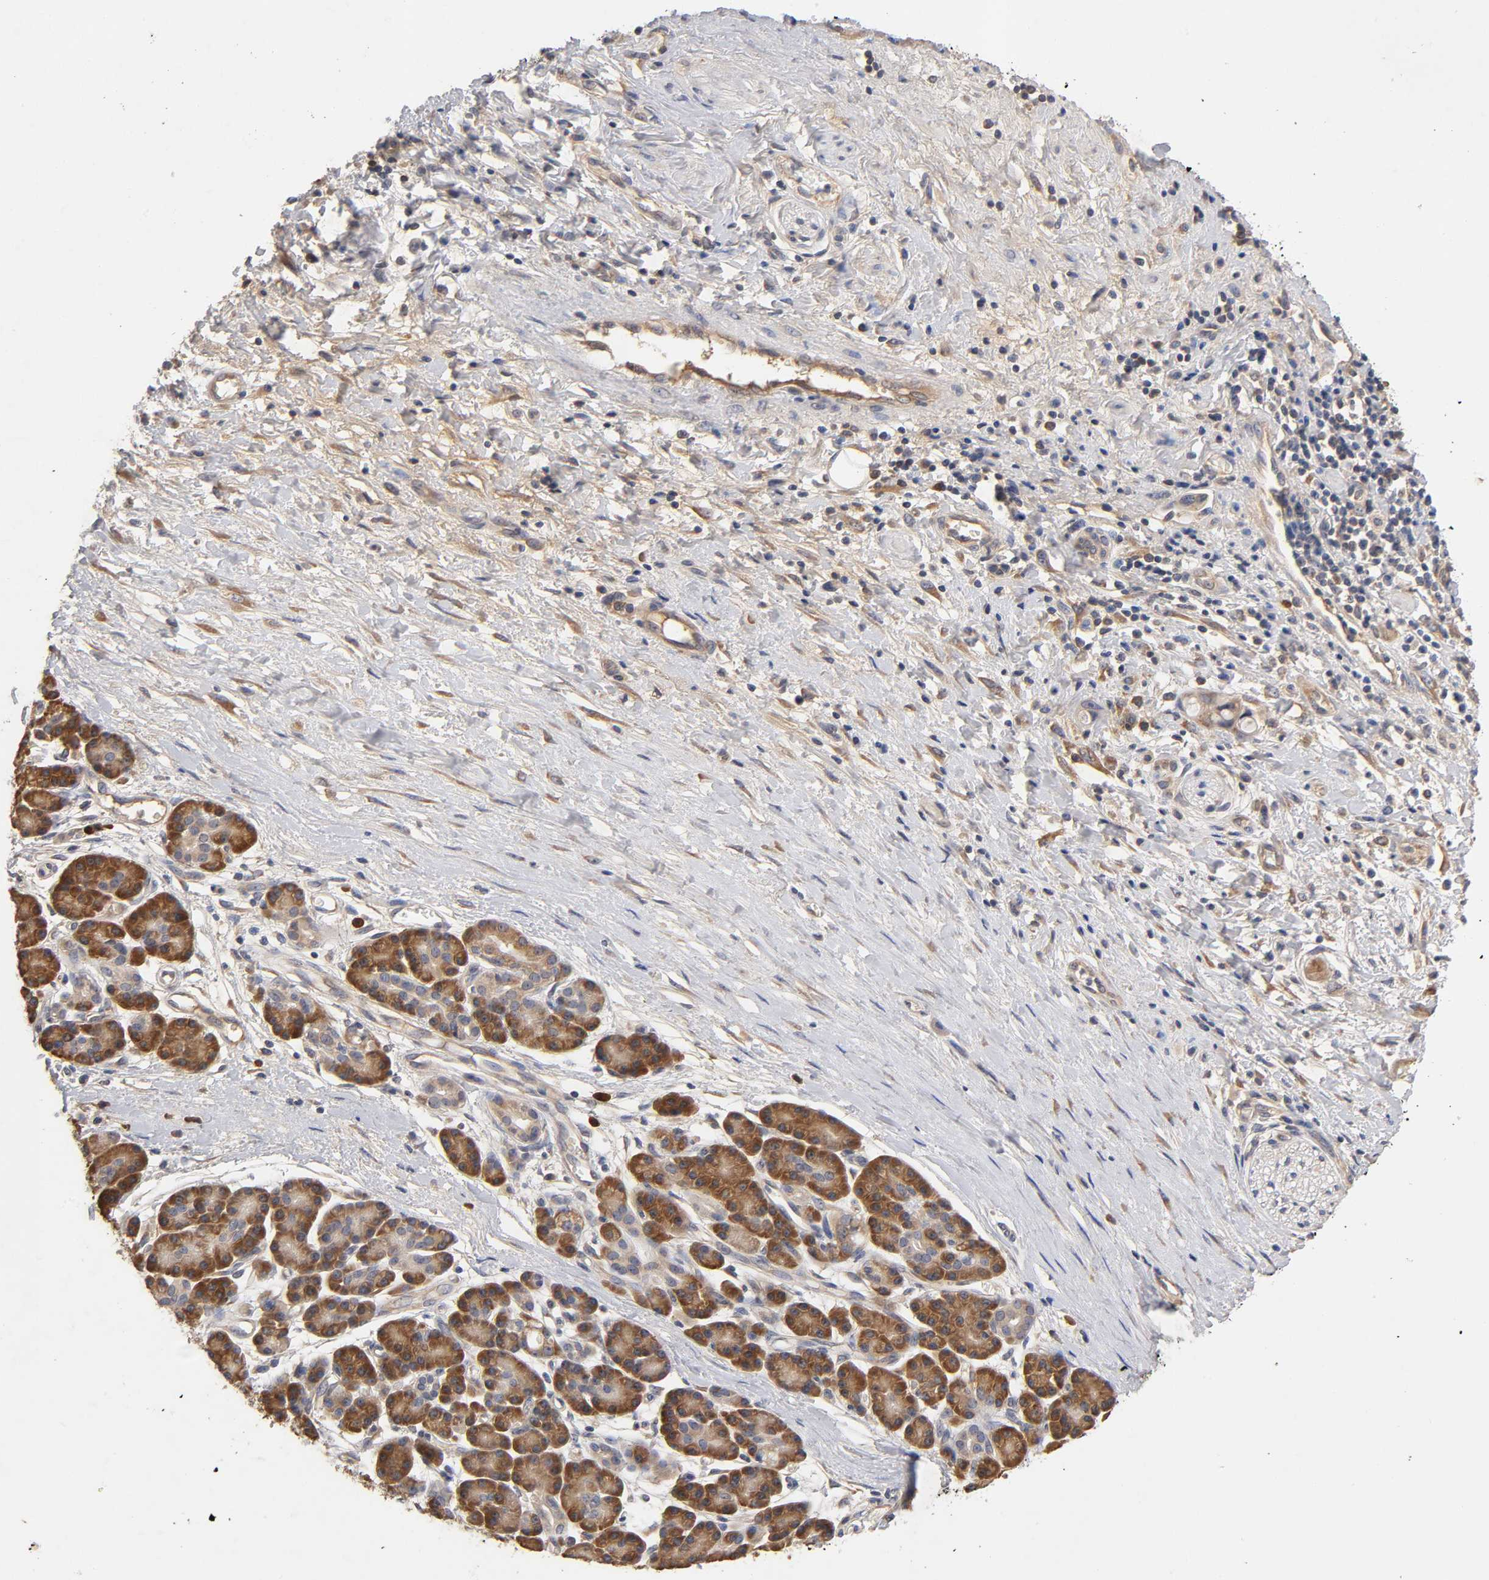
{"staining": {"intensity": "moderate", "quantity": ">75%", "location": "cytoplasmic/membranous"}, "tissue": "pancreatic cancer", "cell_type": "Tumor cells", "image_type": "cancer", "snomed": [{"axis": "morphology", "description": "Adenocarcinoma, NOS"}, {"axis": "topography", "description": "Pancreas"}], "caption": "Immunohistochemical staining of adenocarcinoma (pancreatic) demonstrates medium levels of moderate cytoplasmic/membranous protein expression in about >75% of tumor cells.", "gene": "RPS29", "patient": {"sex": "female", "age": 60}}